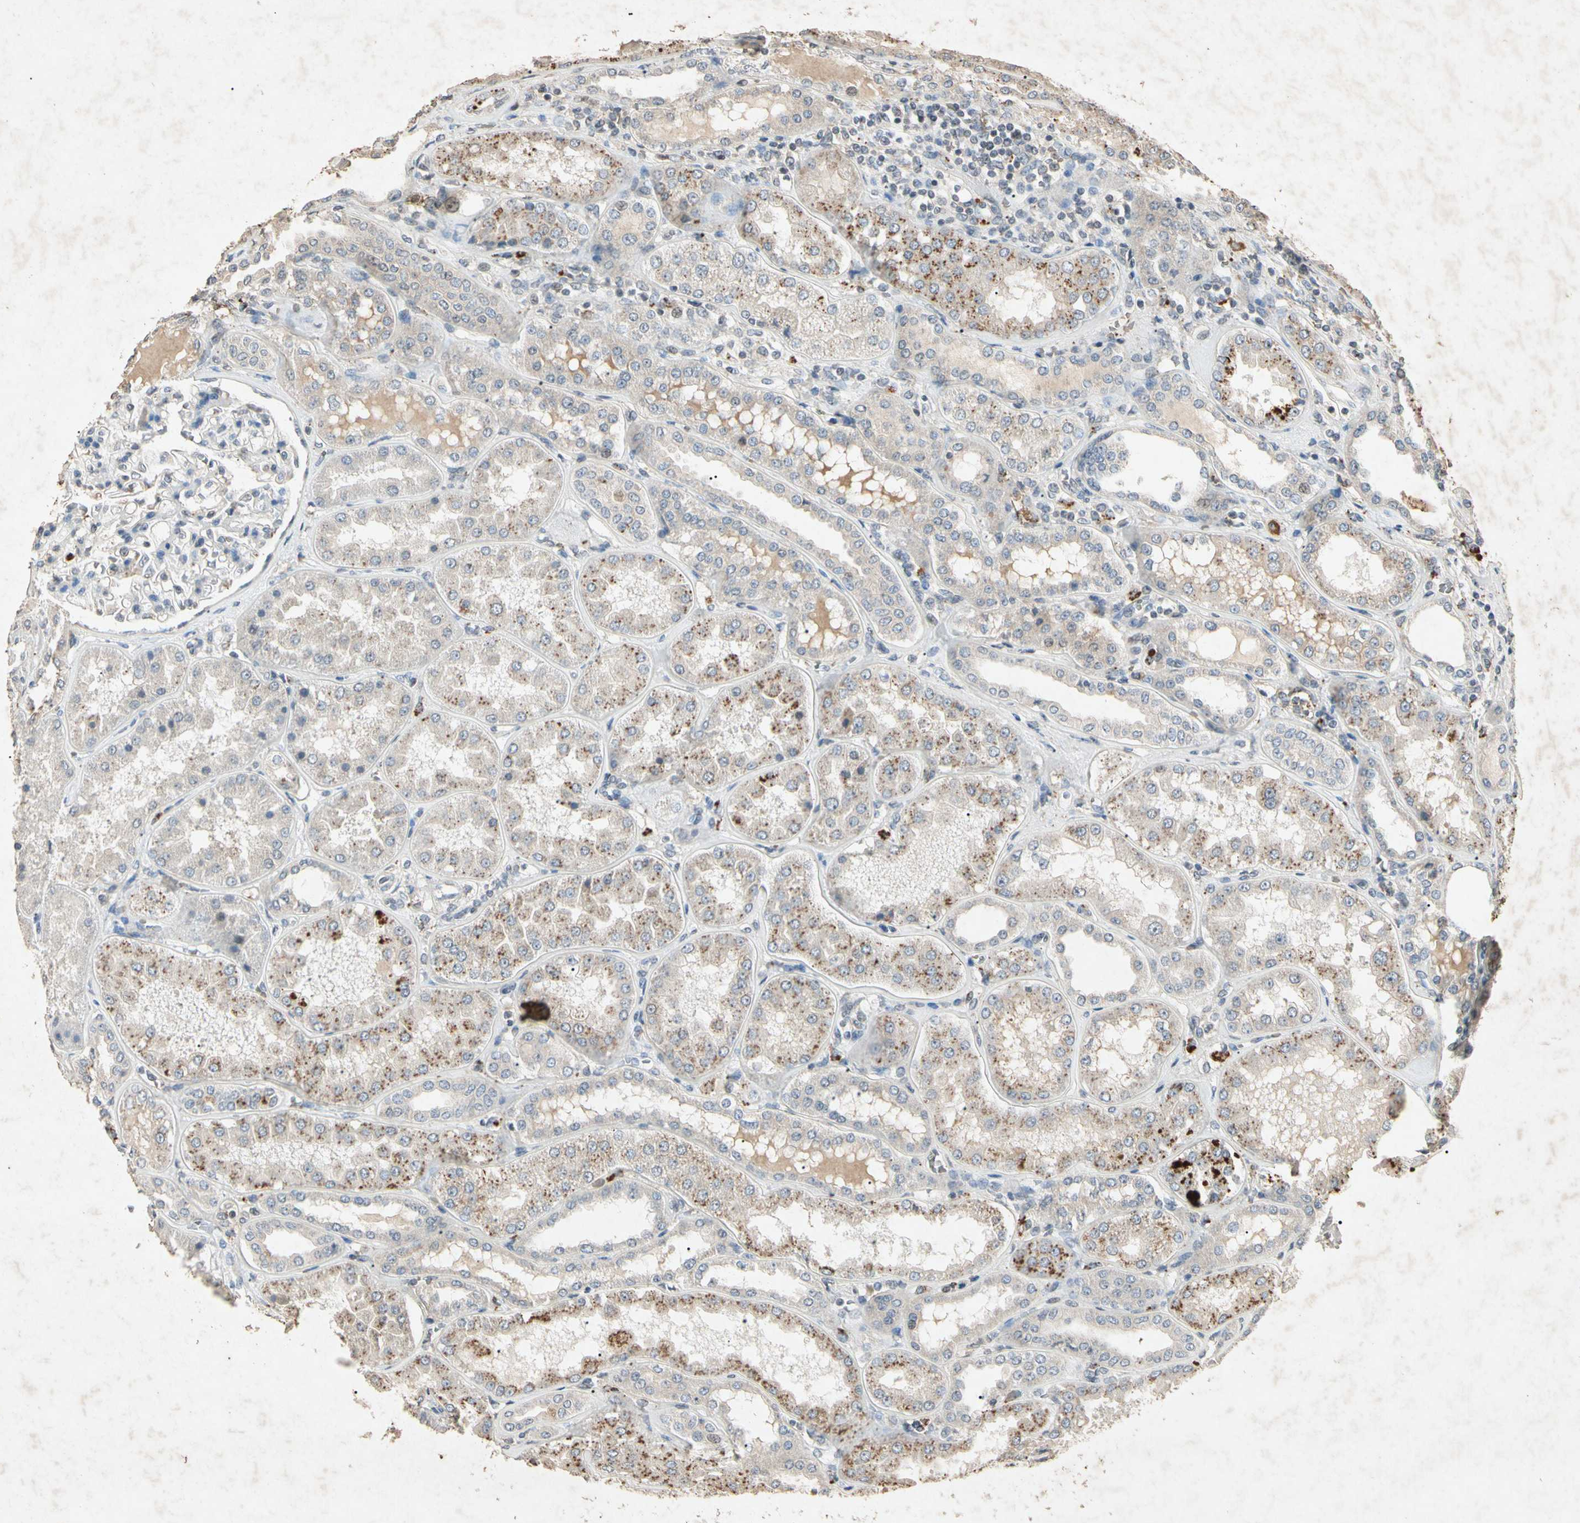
{"staining": {"intensity": "moderate", "quantity": "<25%", "location": "nuclear"}, "tissue": "kidney", "cell_type": "Cells in glomeruli", "image_type": "normal", "snomed": [{"axis": "morphology", "description": "Normal tissue, NOS"}, {"axis": "topography", "description": "Kidney"}], "caption": "Immunohistochemistry photomicrograph of benign kidney: kidney stained using IHC displays low levels of moderate protein expression localized specifically in the nuclear of cells in glomeruli, appearing as a nuclear brown color.", "gene": "MSRB1", "patient": {"sex": "female", "age": 56}}